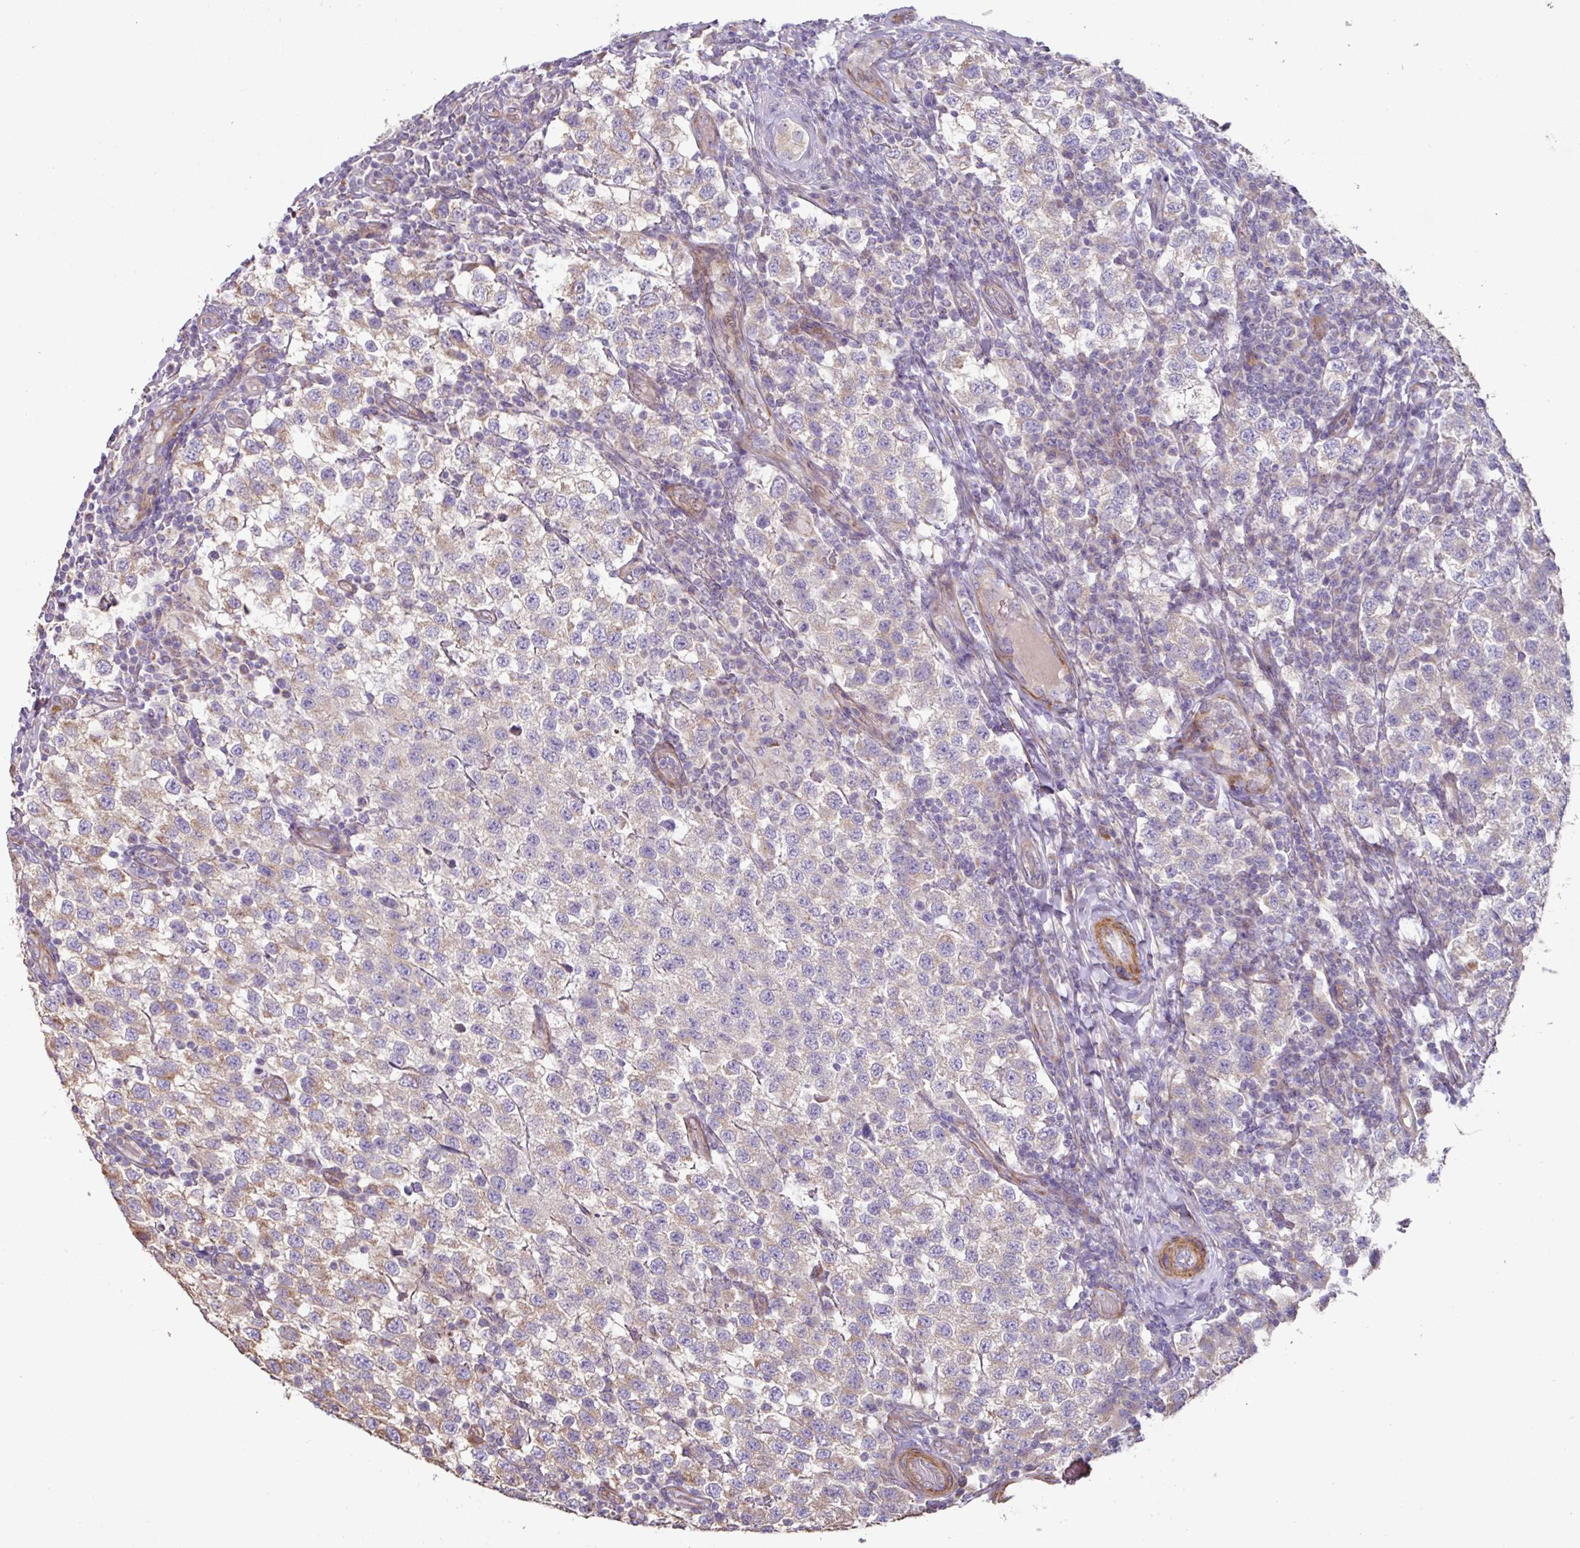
{"staining": {"intensity": "weak", "quantity": "25%-75%", "location": "cytoplasmic/membranous"}, "tissue": "testis cancer", "cell_type": "Tumor cells", "image_type": "cancer", "snomed": [{"axis": "morphology", "description": "Seminoma, NOS"}, {"axis": "topography", "description": "Testis"}], "caption": "Immunohistochemistry (IHC) (DAB (3,3'-diaminobenzidine)) staining of human testis cancer (seminoma) displays weak cytoplasmic/membranous protein staining in about 25%-75% of tumor cells.", "gene": "MRRF", "patient": {"sex": "male", "age": 34}}